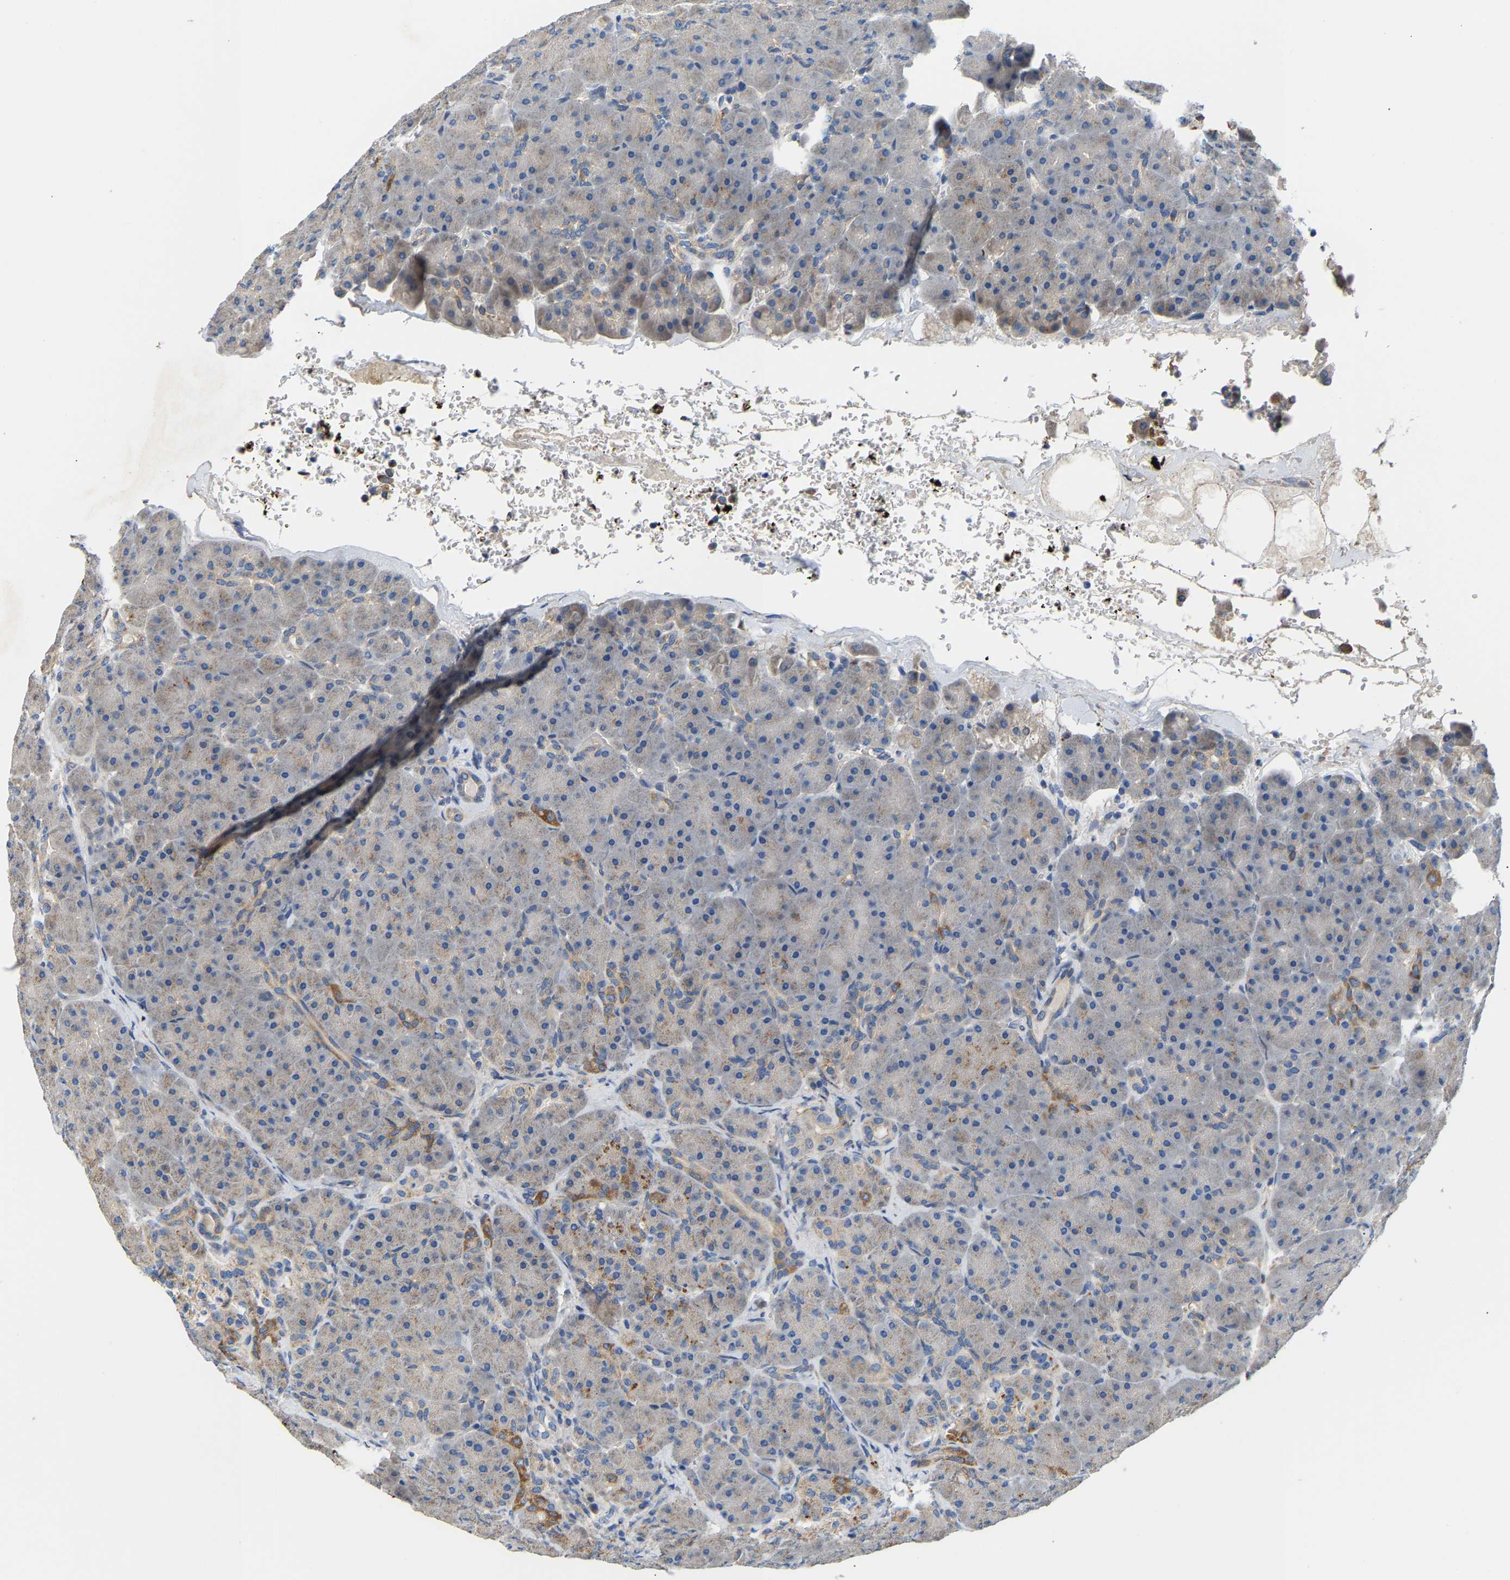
{"staining": {"intensity": "moderate", "quantity": "<25%", "location": "cytoplasmic/membranous"}, "tissue": "pancreas", "cell_type": "Exocrine glandular cells", "image_type": "normal", "snomed": [{"axis": "morphology", "description": "Normal tissue, NOS"}, {"axis": "topography", "description": "Pancreas"}], "caption": "The photomicrograph shows a brown stain indicating the presence of a protein in the cytoplasmic/membranous of exocrine glandular cells in pancreas. (DAB IHC with brightfield microscopy, high magnification).", "gene": "CCDC171", "patient": {"sex": "male", "age": 66}}